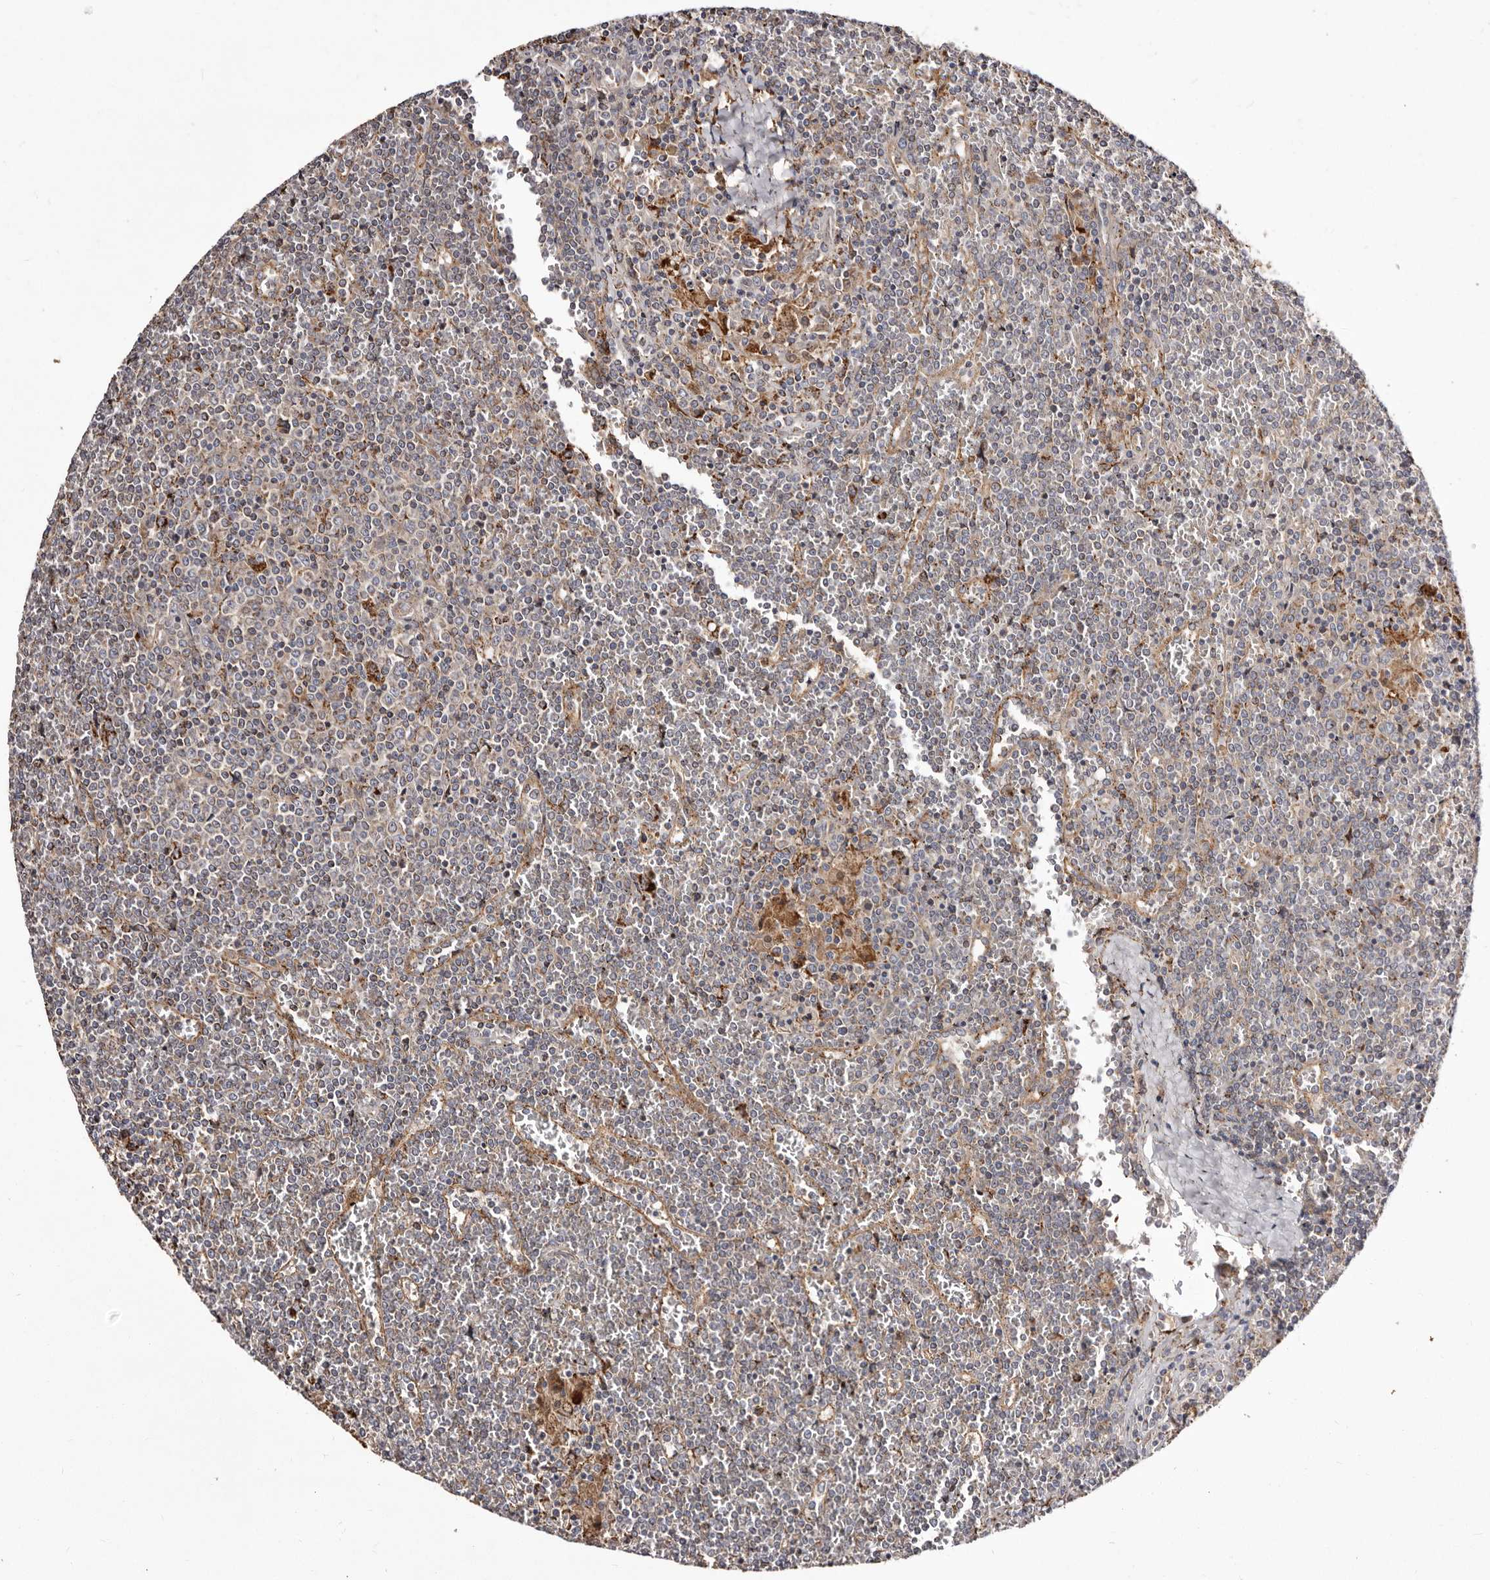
{"staining": {"intensity": "weak", "quantity": "<25%", "location": "cytoplasmic/membranous"}, "tissue": "lymphoma", "cell_type": "Tumor cells", "image_type": "cancer", "snomed": [{"axis": "morphology", "description": "Malignant lymphoma, non-Hodgkin's type, Low grade"}, {"axis": "topography", "description": "Spleen"}], "caption": "Human low-grade malignant lymphoma, non-Hodgkin's type stained for a protein using immunohistochemistry (IHC) shows no staining in tumor cells.", "gene": "LUZP1", "patient": {"sex": "female", "age": 19}}